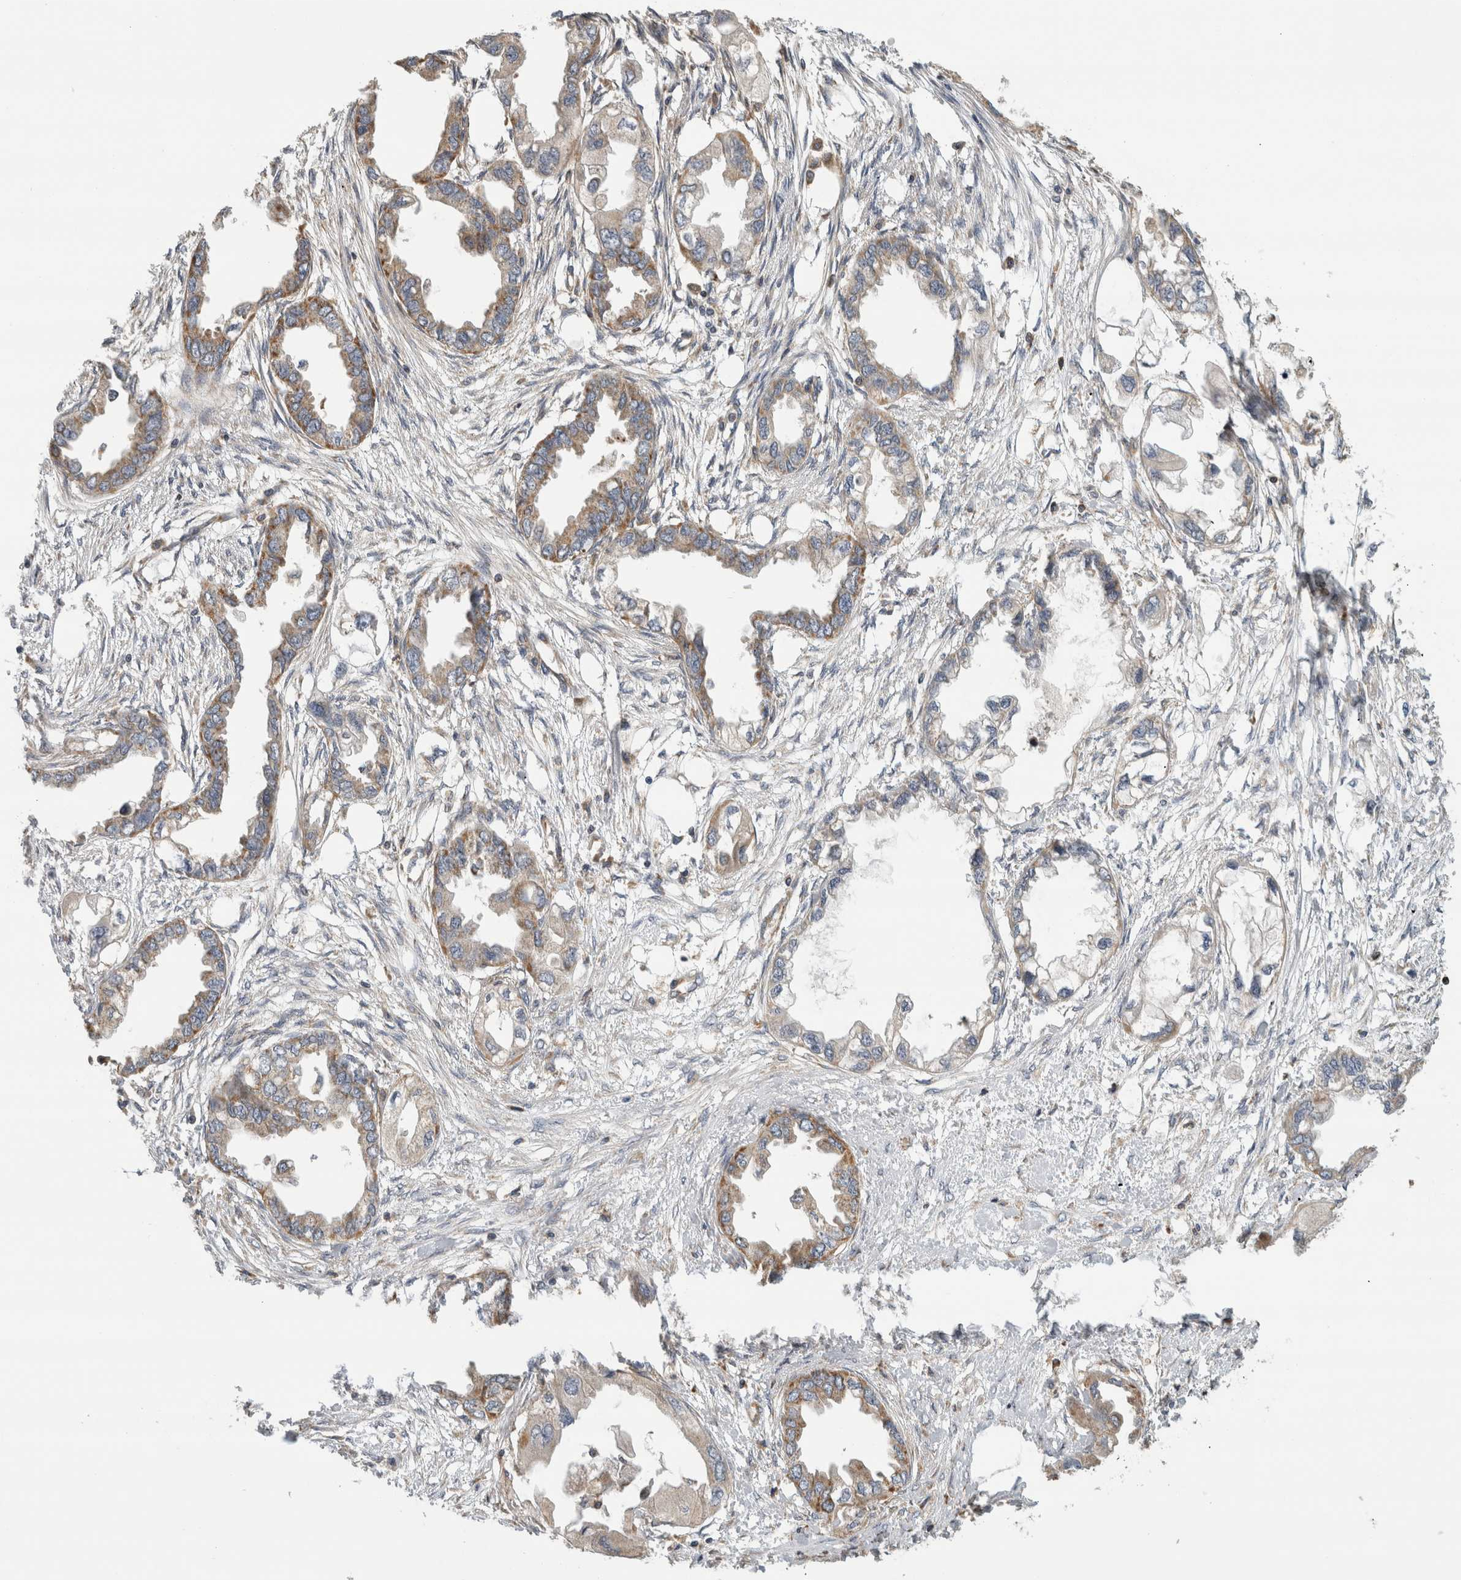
{"staining": {"intensity": "moderate", "quantity": ">75%", "location": "cytoplasmic/membranous"}, "tissue": "endometrial cancer", "cell_type": "Tumor cells", "image_type": "cancer", "snomed": [{"axis": "morphology", "description": "Adenocarcinoma, NOS"}, {"axis": "morphology", "description": "Adenocarcinoma, metastatic, NOS"}, {"axis": "topography", "description": "Adipose tissue"}, {"axis": "topography", "description": "Endometrium"}], "caption": "The histopathology image exhibits immunohistochemical staining of endometrial metastatic adenocarcinoma. There is moderate cytoplasmic/membranous staining is present in approximately >75% of tumor cells. The protein is shown in brown color, while the nuclei are stained blue.", "gene": "GRIK2", "patient": {"sex": "female", "age": 67}}